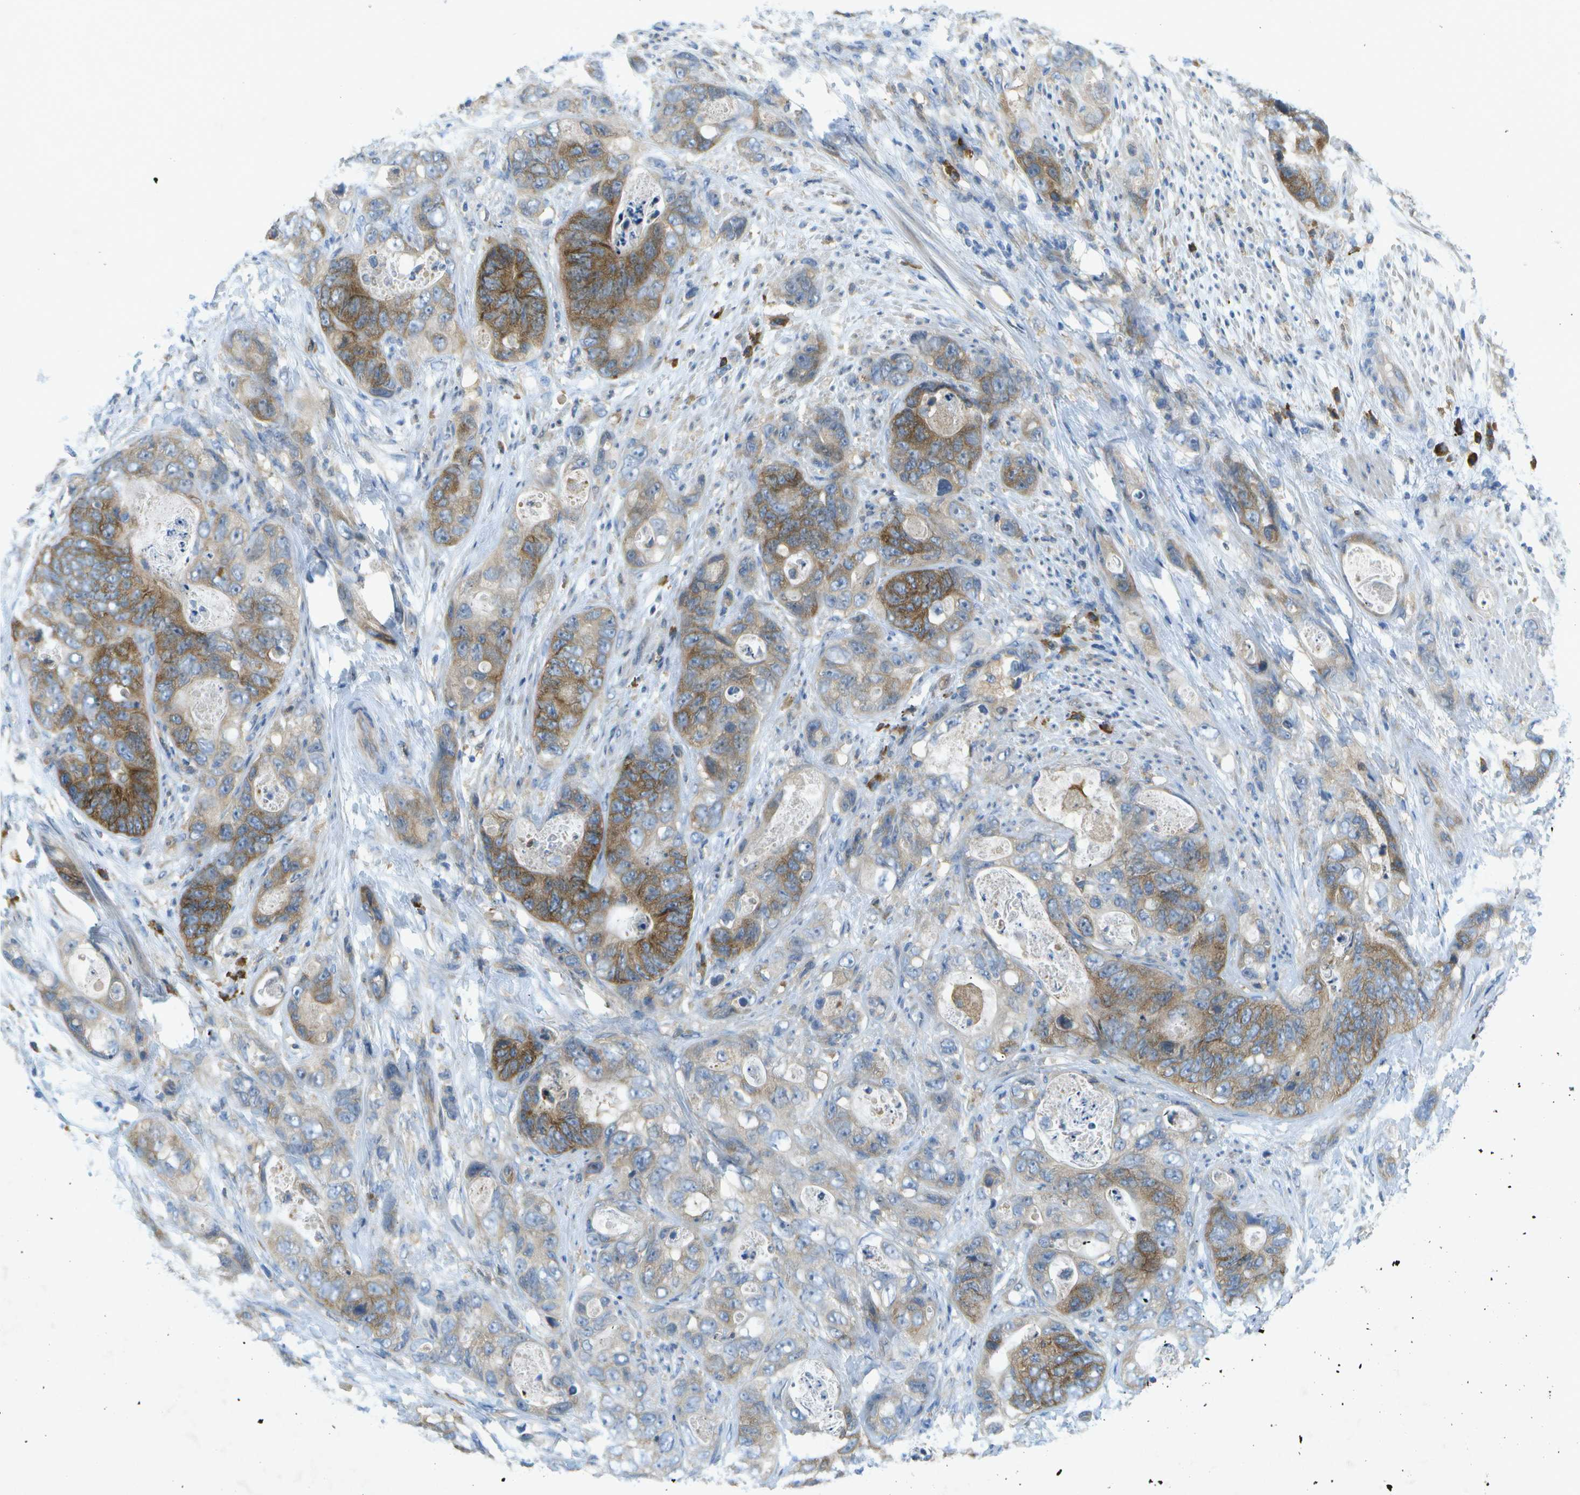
{"staining": {"intensity": "moderate", "quantity": "25%-75%", "location": "cytoplasmic/membranous"}, "tissue": "stomach cancer", "cell_type": "Tumor cells", "image_type": "cancer", "snomed": [{"axis": "morphology", "description": "Adenocarcinoma, NOS"}, {"axis": "topography", "description": "Stomach"}], "caption": "Tumor cells demonstrate medium levels of moderate cytoplasmic/membranous expression in approximately 25%-75% of cells in stomach cancer. (DAB = brown stain, brightfield microscopy at high magnification).", "gene": "WNK2", "patient": {"sex": "female", "age": 89}}